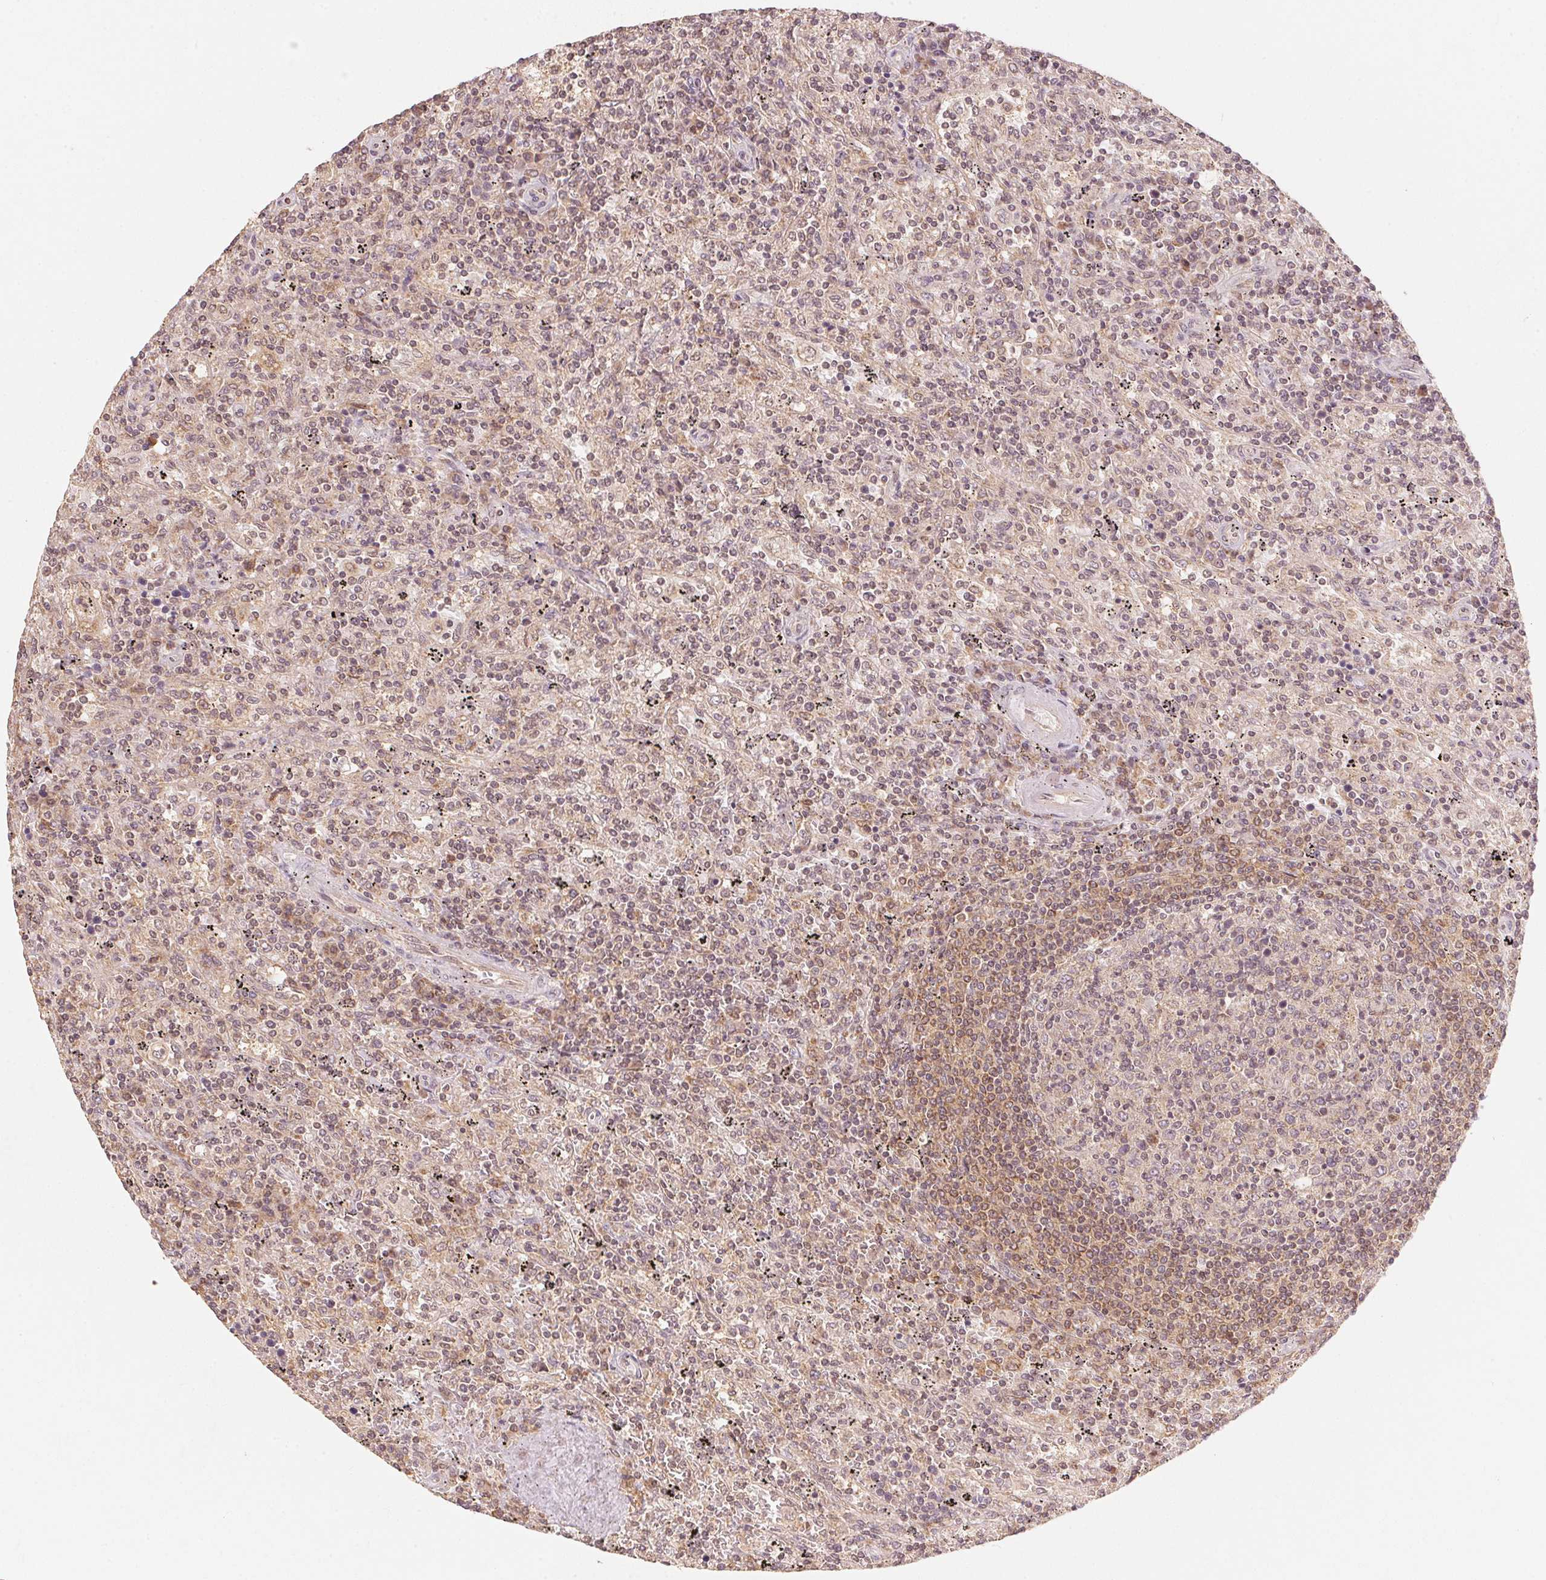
{"staining": {"intensity": "weak", "quantity": "25%-75%", "location": "nuclear"}, "tissue": "lymphoma", "cell_type": "Tumor cells", "image_type": "cancer", "snomed": [{"axis": "morphology", "description": "Malignant lymphoma, non-Hodgkin's type, Low grade"}, {"axis": "topography", "description": "Spleen"}], "caption": "DAB immunohistochemical staining of human malignant lymphoma, non-Hodgkin's type (low-grade) shows weak nuclear protein positivity in approximately 25%-75% of tumor cells.", "gene": "C2orf73", "patient": {"sex": "male", "age": 62}}